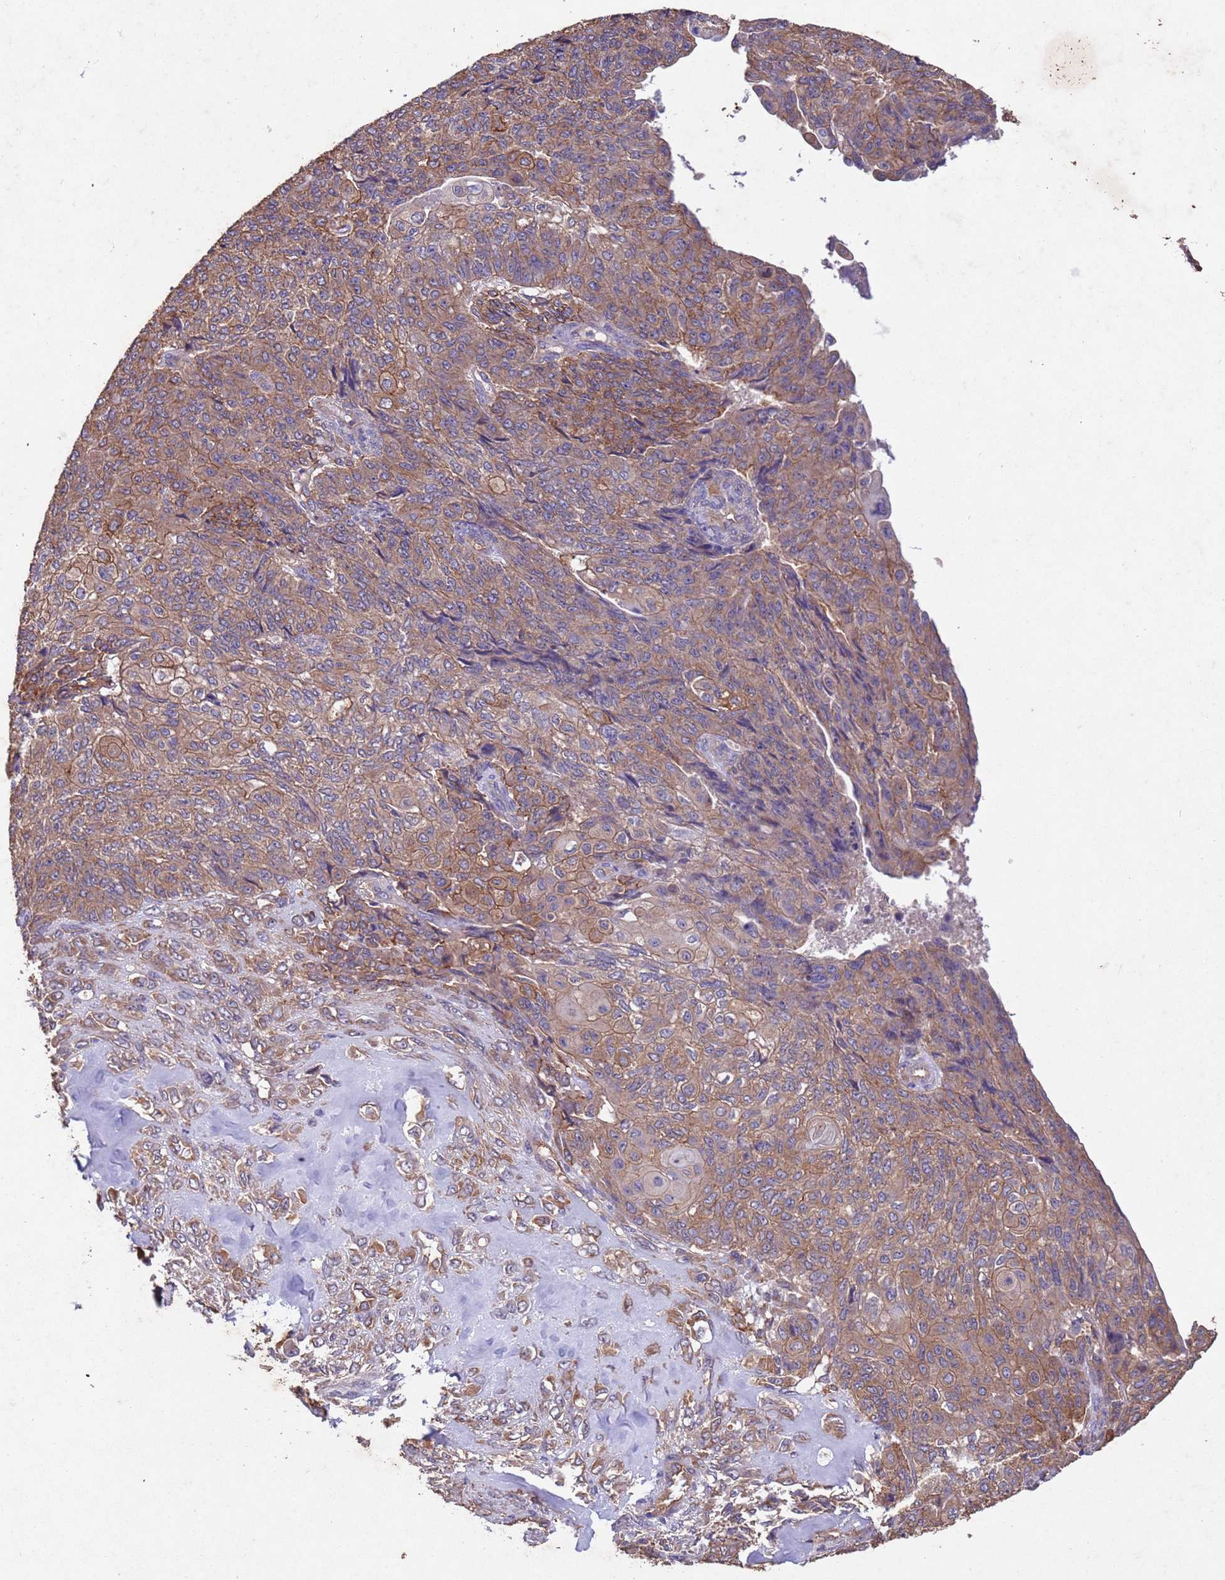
{"staining": {"intensity": "moderate", "quantity": ">75%", "location": "cytoplasmic/membranous"}, "tissue": "endometrial cancer", "cell_type": "Tumor cells", "image_type": "cancer", "snomed": [{"axis": "morphology", "description": "Adenocarcinoma, NOS"}, {"axis": "topography", "description": "Endometrium"}], "caption": "Protein analysis of endometrial adenocarcinoma tissue reveals moderate cytoplasmic/membranous staining in about >75% of tumor cells. (Brightfield microscopy of DAB IHC at high magnification).", "gene": "MTX3", "patient": {"sex": "female", "age": 32}}